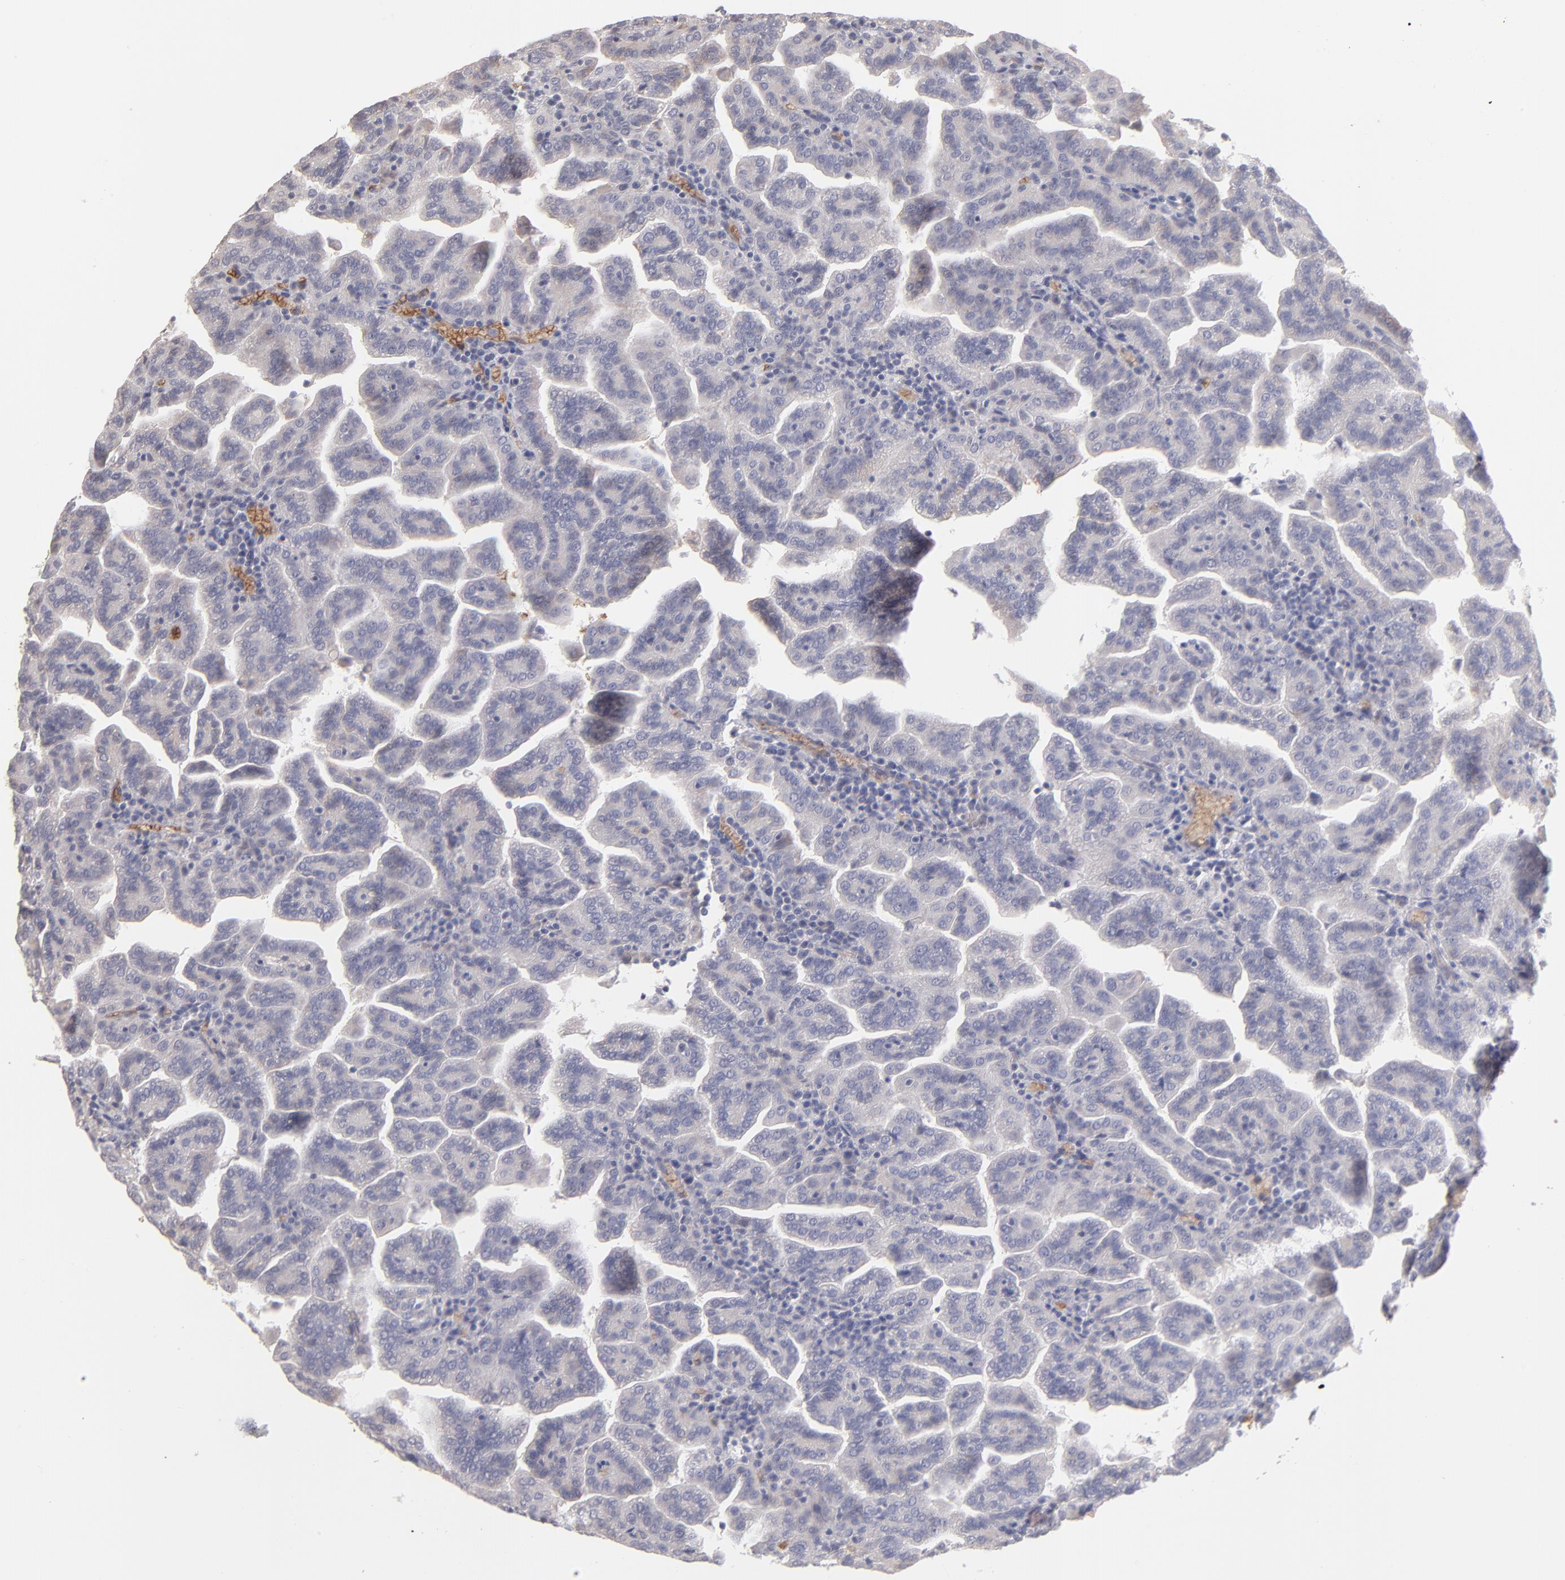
{"staining": {"intensity": "negative", "quantity": "none", "location": "none"}, "tissue": "renal cancer", "cell_type": "Tumor cells", "image_type": "cancer", "snomed": [{"axis": "morphology", "description": "Adenocarcinoma, NOS"}, {"axis": "topography", "description": "Kidney"}], "caption": "IHC of human adenocarcinoma (renal) demonstrates no expression in tumor cells. (DAB (3,3'-diaminobenzidine) immunohistochemistry with hematoxylin counter stain).", "gene": "F13B", "patient": {"sex": "male", "age": 61}}